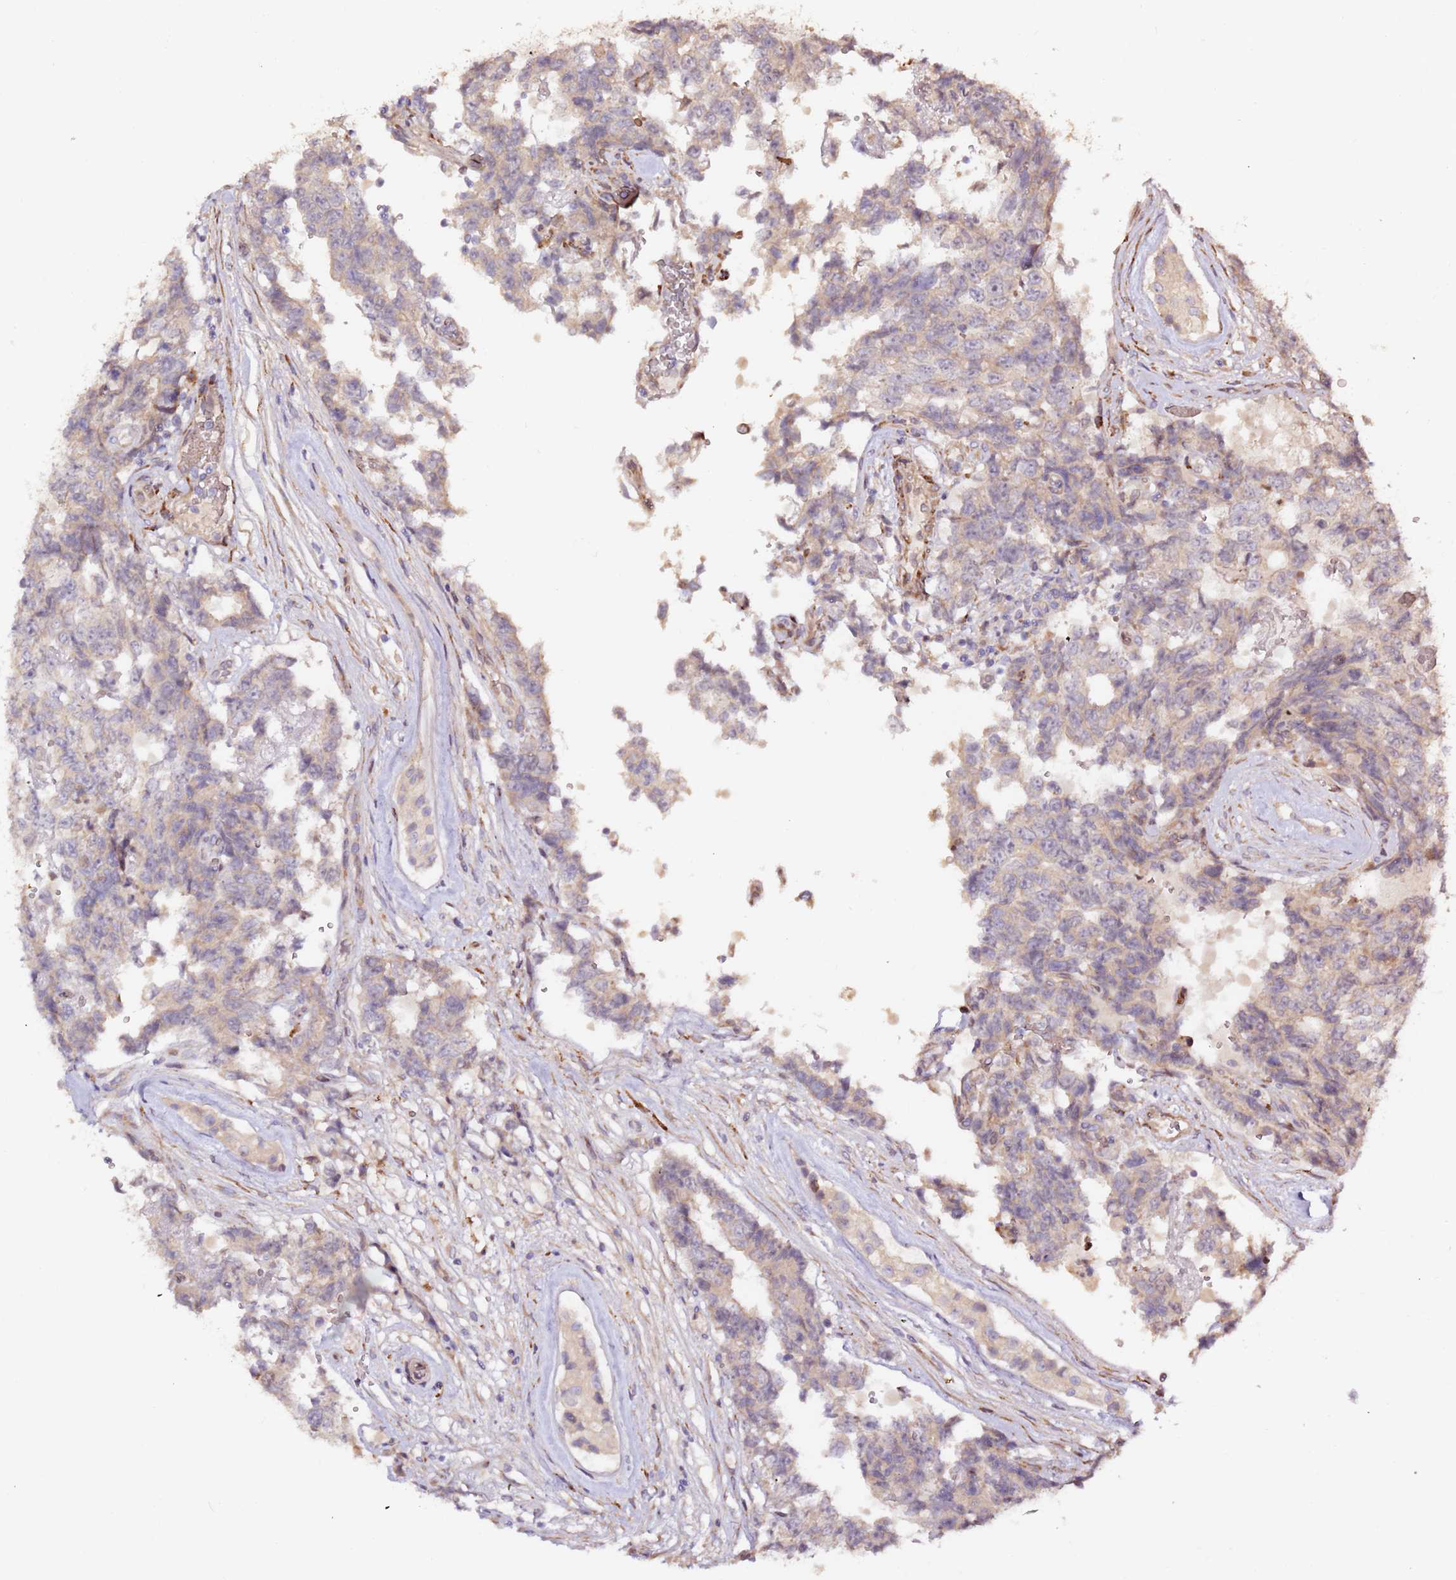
{"staining": {"intensity": "negative", "quantity": "none", "location": "none"}, "tissue": "testis cancer", "cell_type": "Tumor cells", "image_type": "cancer", "snomed": [{"axis": "morphology", "description": "Normal tissue, NOS"}, {"axis": "morphology", "description": "Carcinoma, Embryonal, NOS"}, {"axis": "topography", "description": "Testis"}, {"axis": "topography", "description": "Epididymis"}], "caption": "Immunohistochemistry image of human embryonal carcinoma (testis) stained for a protein (brown), which reveals no staining in tumor cells.", "gene": "HSD17B7", "patient": {"sex": "male", "age": 25}}